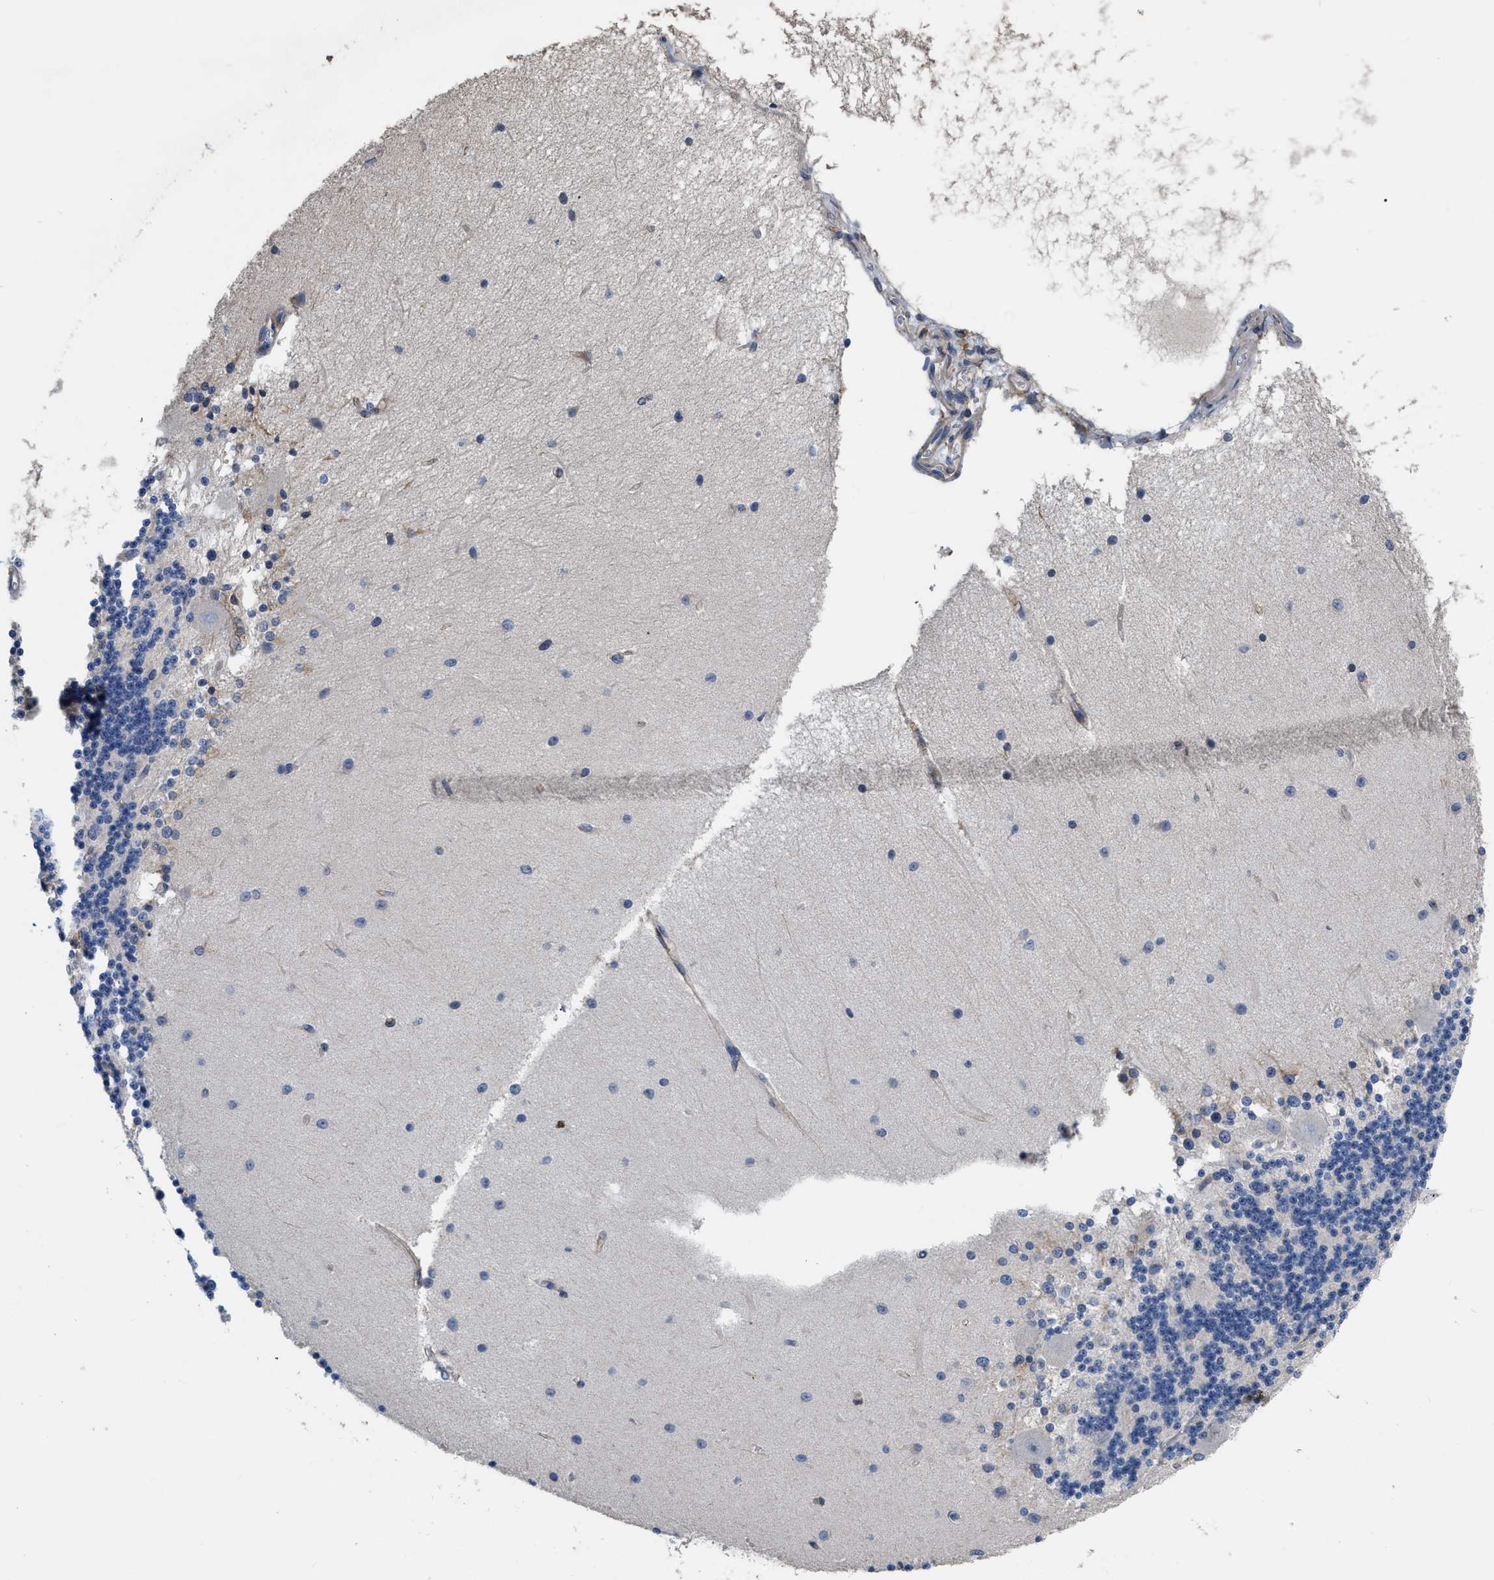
{"staining": {"intensity": "negative", "quantity": "none", "location": "none"}, "tissue": "cerebellum", "cell_type": "Cells in granular layer", "image_type": "normal", "snomed": [{"axis": "morphology", "description": "Normal tissue, NOS"}, {"axis": "topography", "description": "Cerebellum"}], "caption": "An immunohistochemistry (IHC) image of benign cerebellum is shown. There is no staining in cells in granular layer of cerebellum. (Immunohistochemistry (ihc), brightfield microscopy, high magnification).", "gene": "SQLE", "patient": {"sex": "female", "age": 54}}